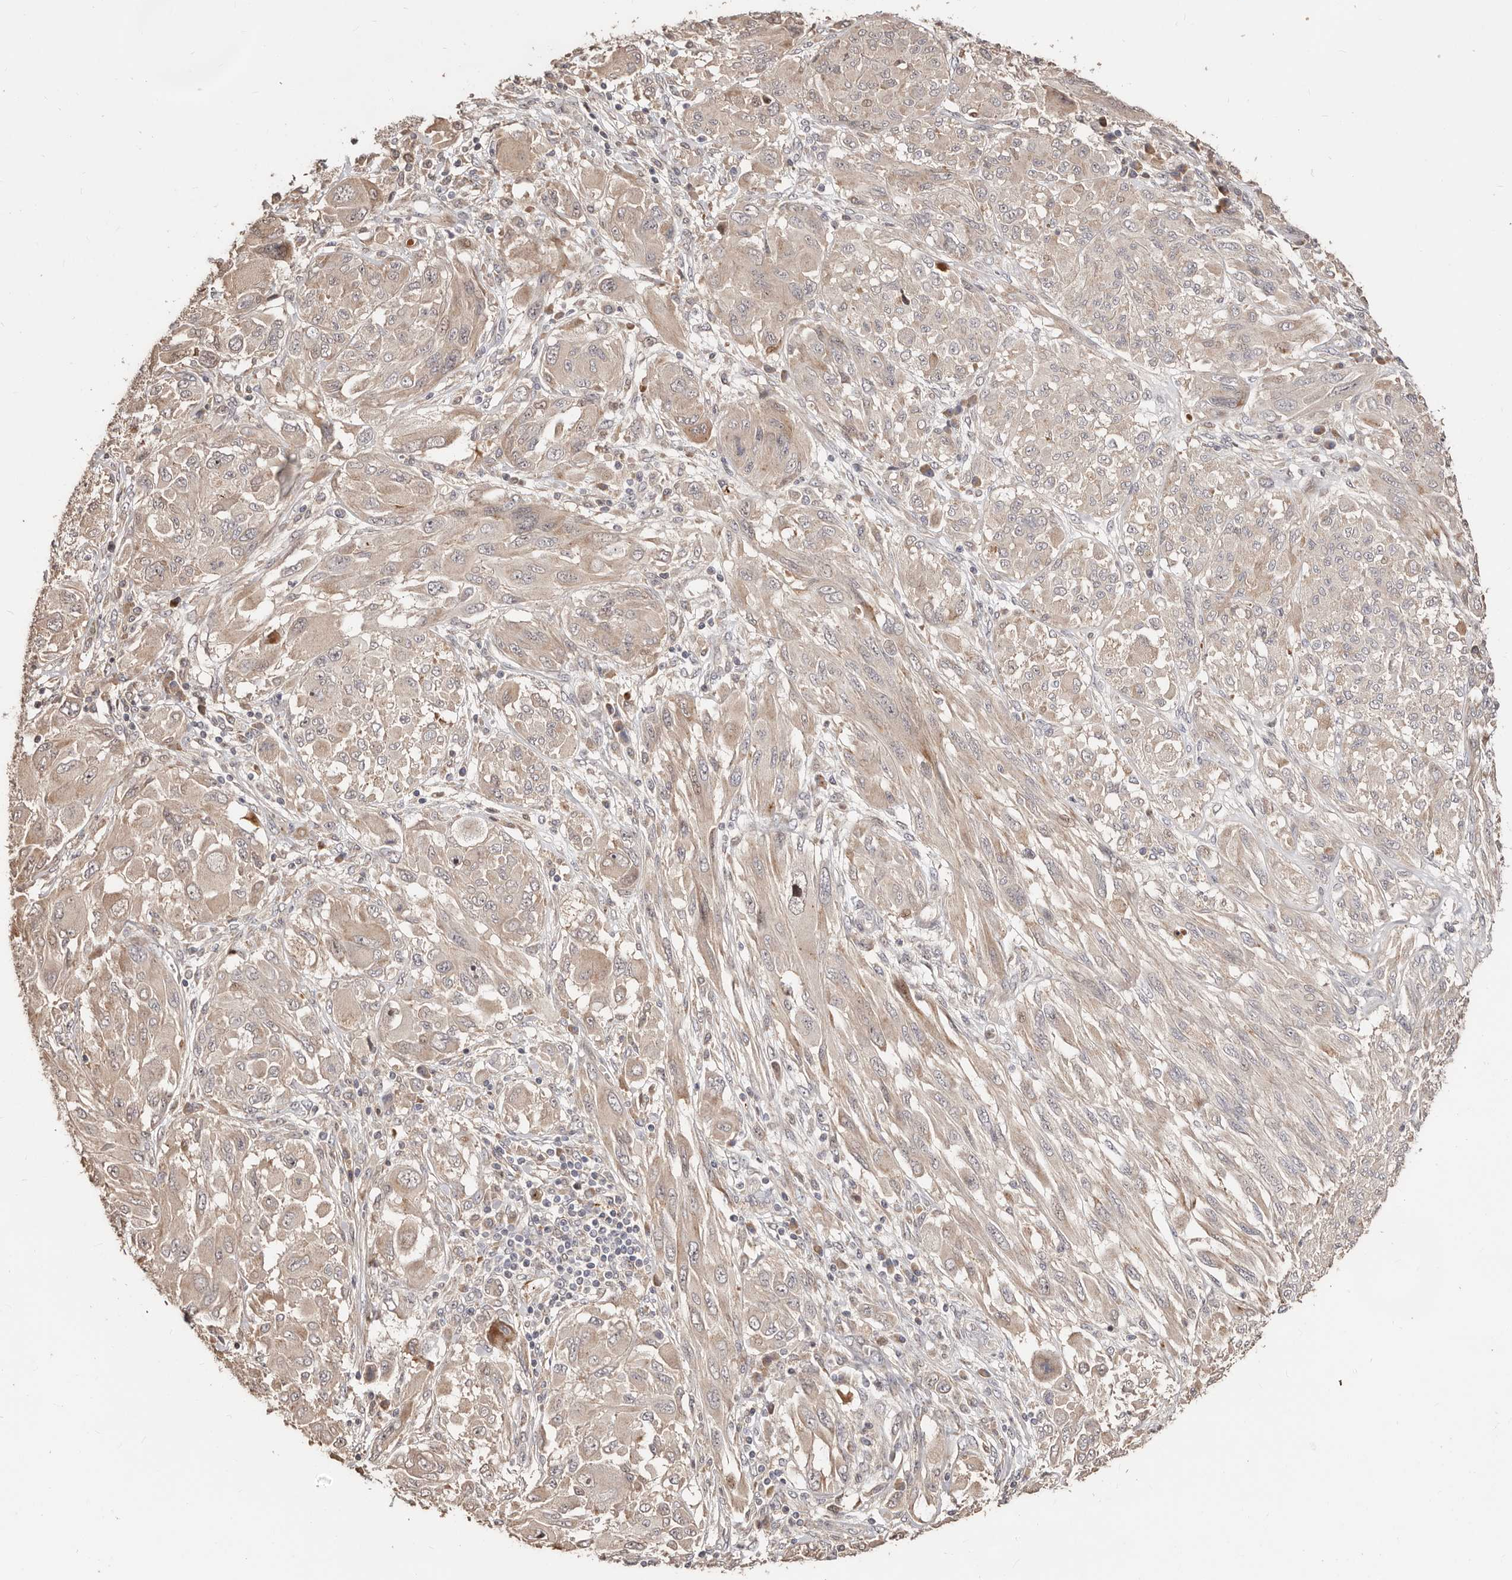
{"staining": {"intensity": "moderate", "quantity": "<25%", "location": "cytoplasmic/membranous"}, "tissue": "melanoma", "cell_type": "Tumor cells", "image_type": "cancer", "snomed": [{"axis": "morphology", "description": "Malignant melanoma, NOS"}, {"axis": "topography", "description": "Skin"}], "caption": "The immunohistochemical stain labels moderate cytoplasmic/membranous expression in tumor cells of malignant melanoma tissue. The protein is shown in brown color, while the nuclei are stained blue.", "gene": "APOL6", "patient": {"sex": "female", "age": 91}}